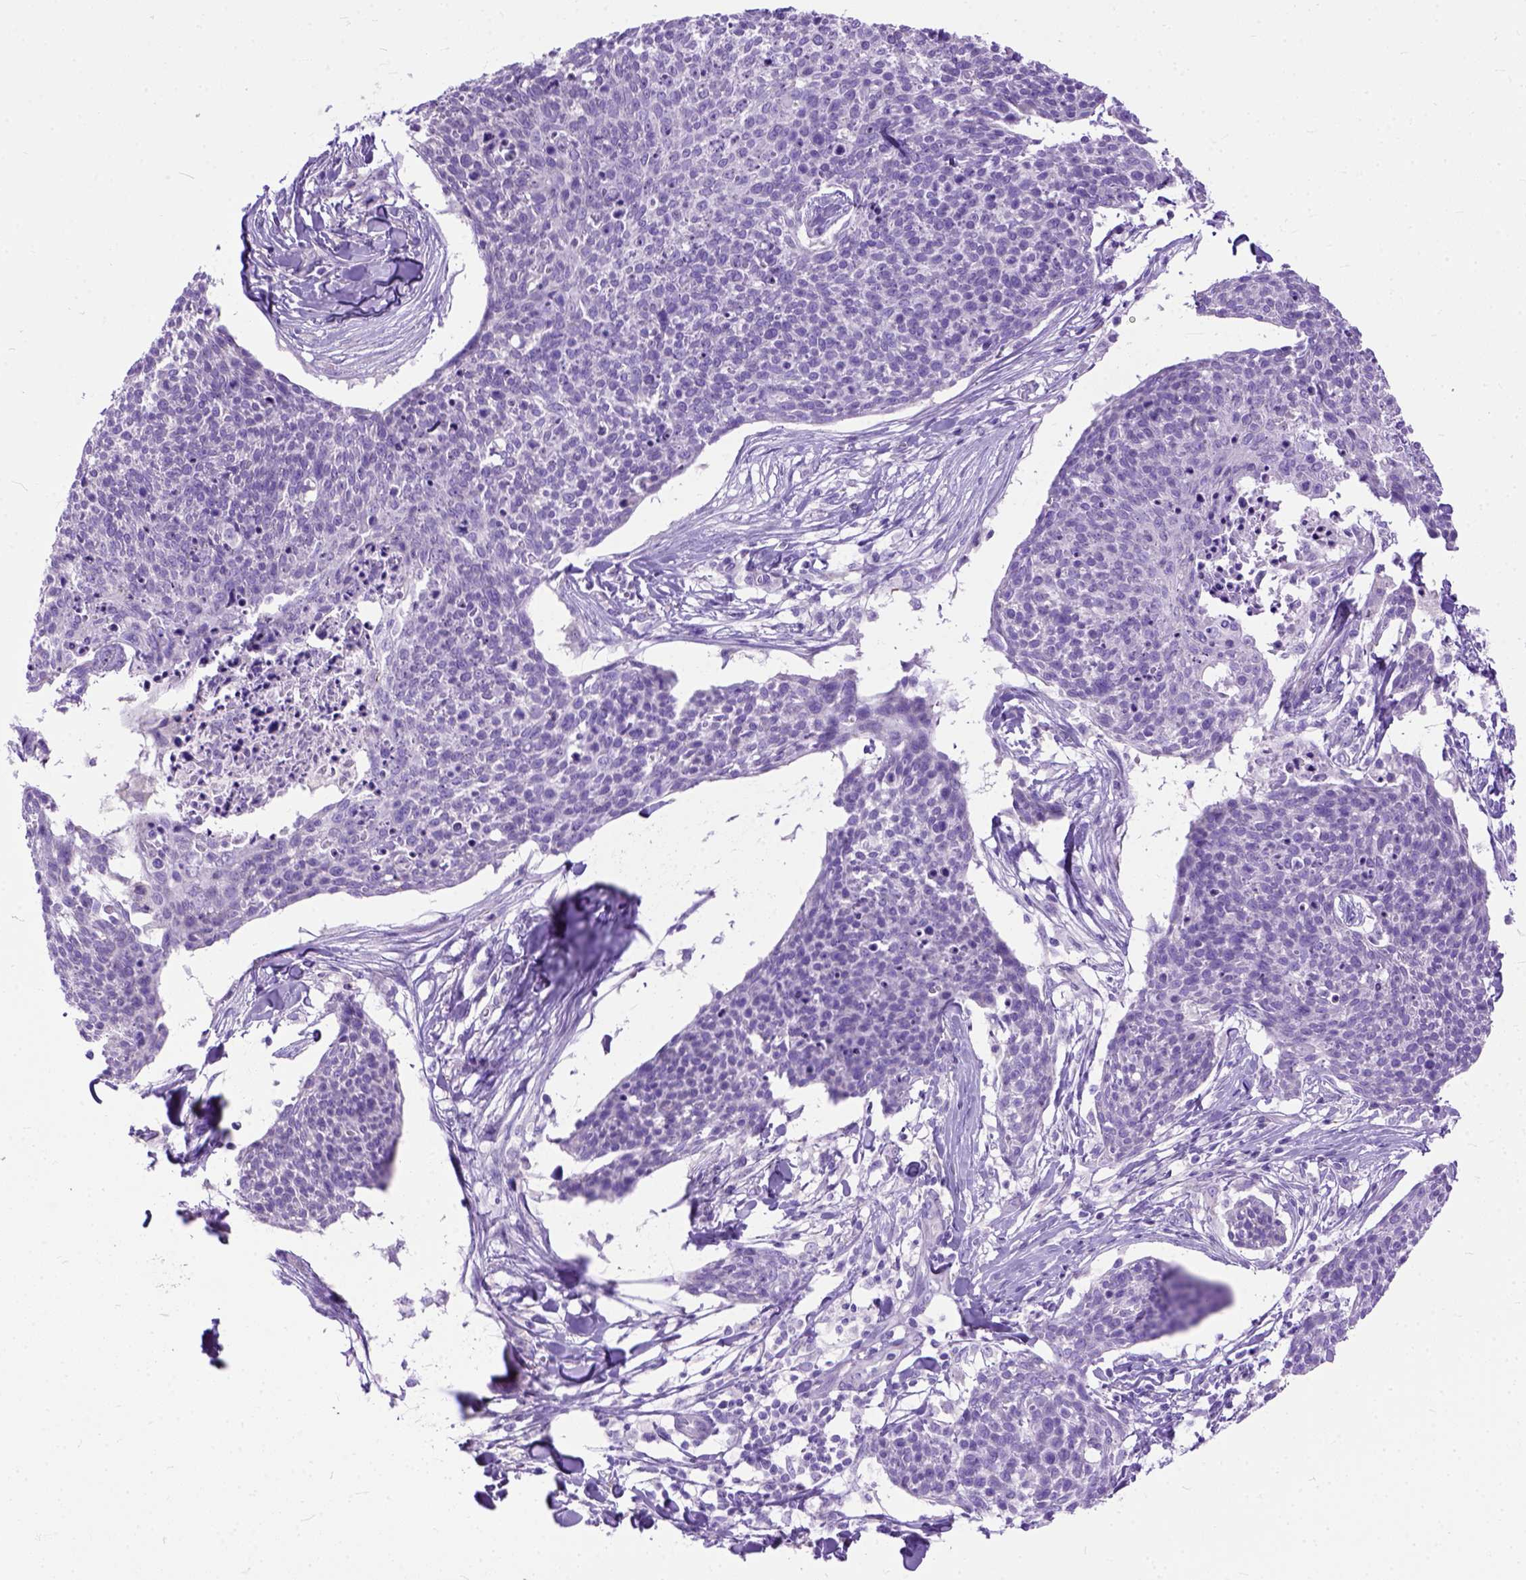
{"staining": {"intensity": "negative", "quantity": "none", "location": "none"}, "tissue": "skin cancer", "cell_type": "Tumor cells", "image_type": "cancer", "snomed": [{"axis": "morphology", "description": "Squamous cell carcinoma, NOS"}, {"axis": "topography", "description": "Skin"}, {"axis": "topography", "description": "Vulva"}], "caption": "An immunohistochemistry photomicrograph of squamous cell carcinoma (skin) is shown. There is no staining in tumor cells of squamous cell carcinoma (skin).", "gene": "ODAD3", "patient": {"sex": "female", "age": 75}}